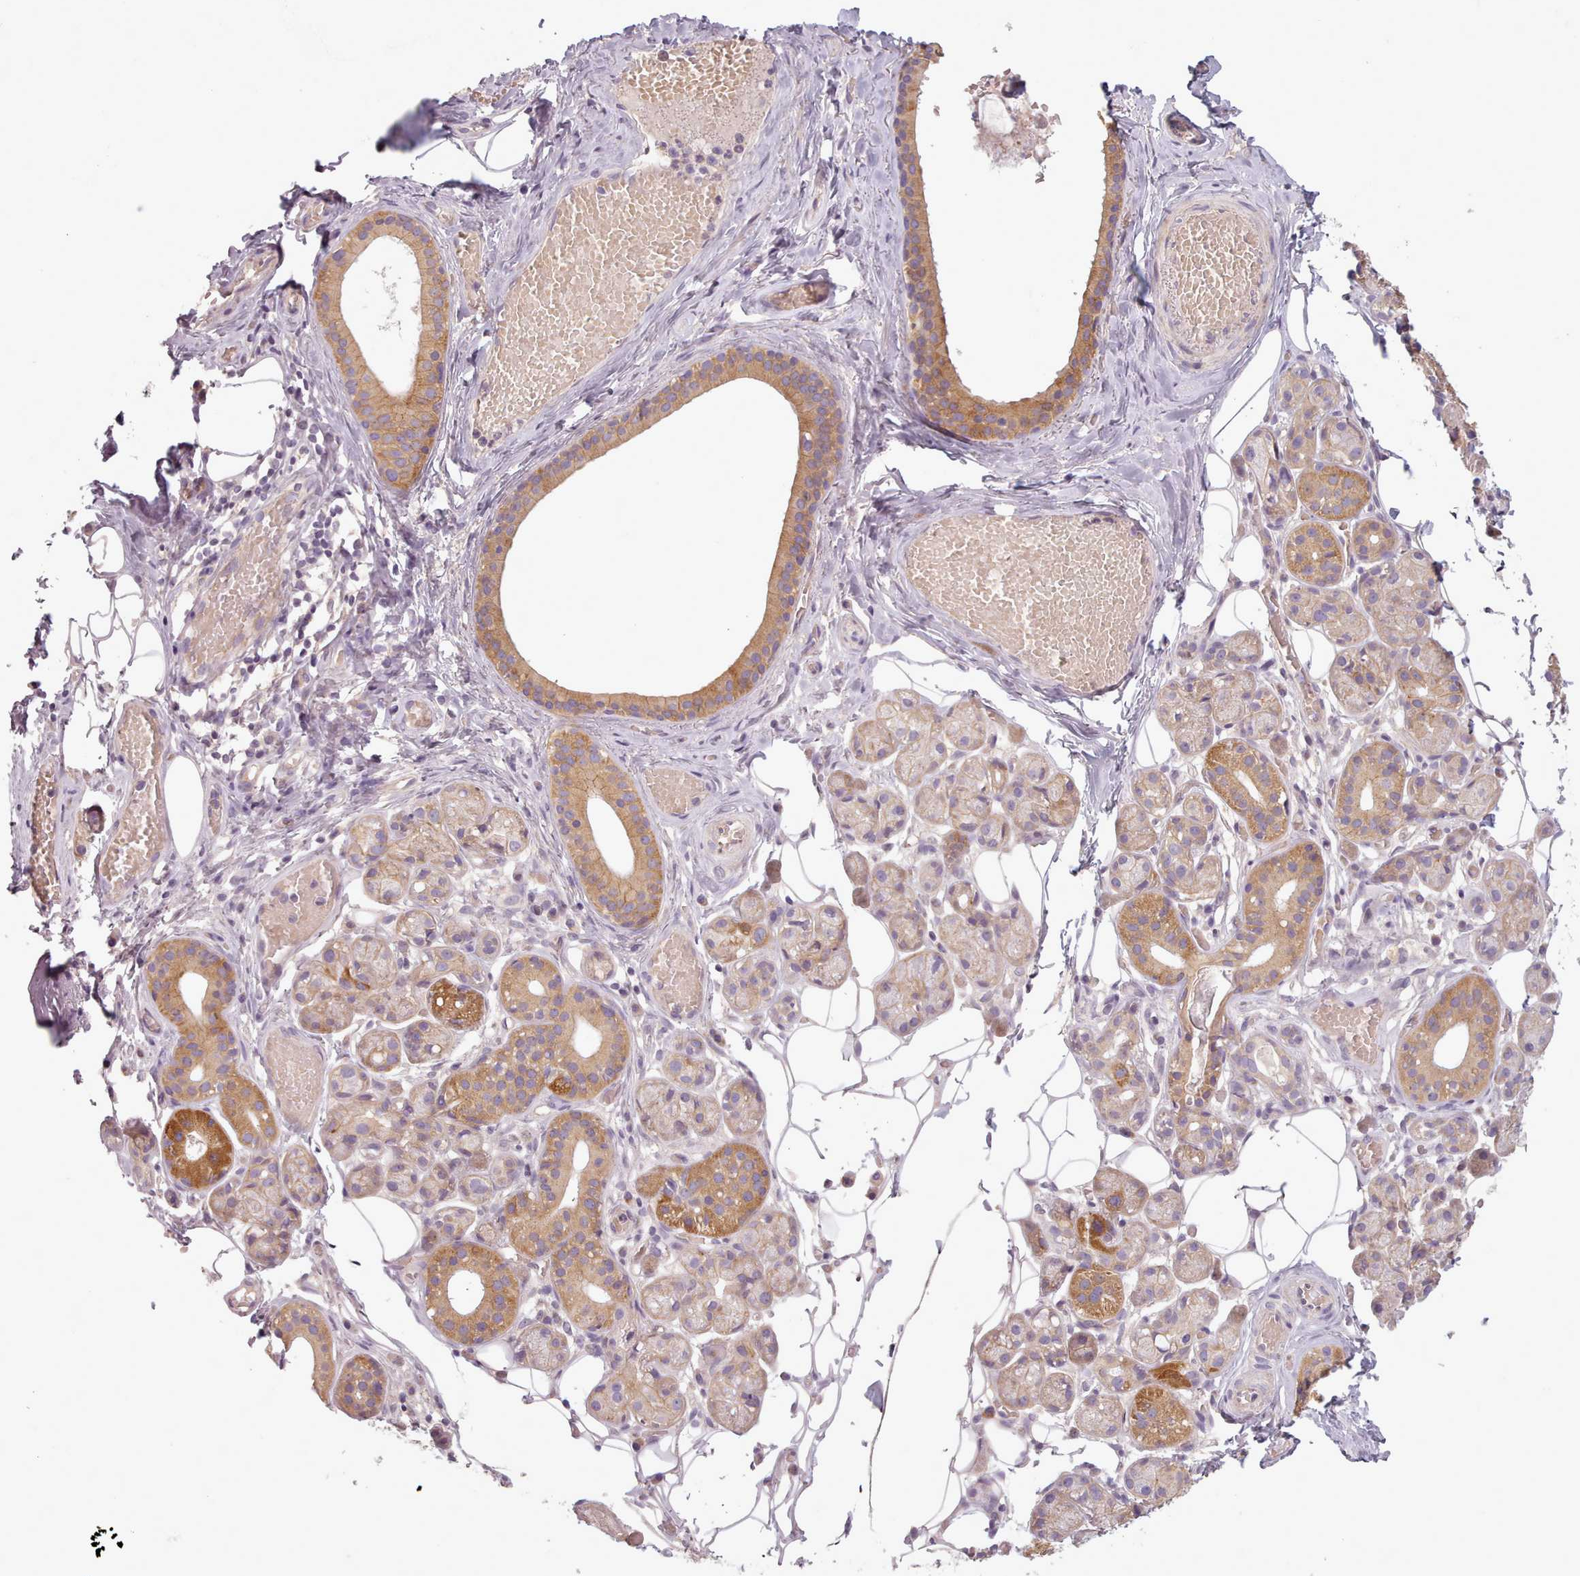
{"staining": {"intensity": "moderate", "quantity": "25%-75%", "location": "cytoplasmic/membranous"}, "tissue": "salivary gland", "cell_type": "Glandular cells", "image_type": "normal", "snomed": [{"axis": "morphology", "description": "Normal tissue, NOS"}, {"axis": "topography", "description": "Salivary gland"}], "caption": "Glandular cells exhibit medium levels of moderate cytoplasmic/membranous expression in approximately 25%-75% of cells in unremarkable salivary gland.", "gene": "NT5DC2", "patient": {"sex": "male", "age": 82}}